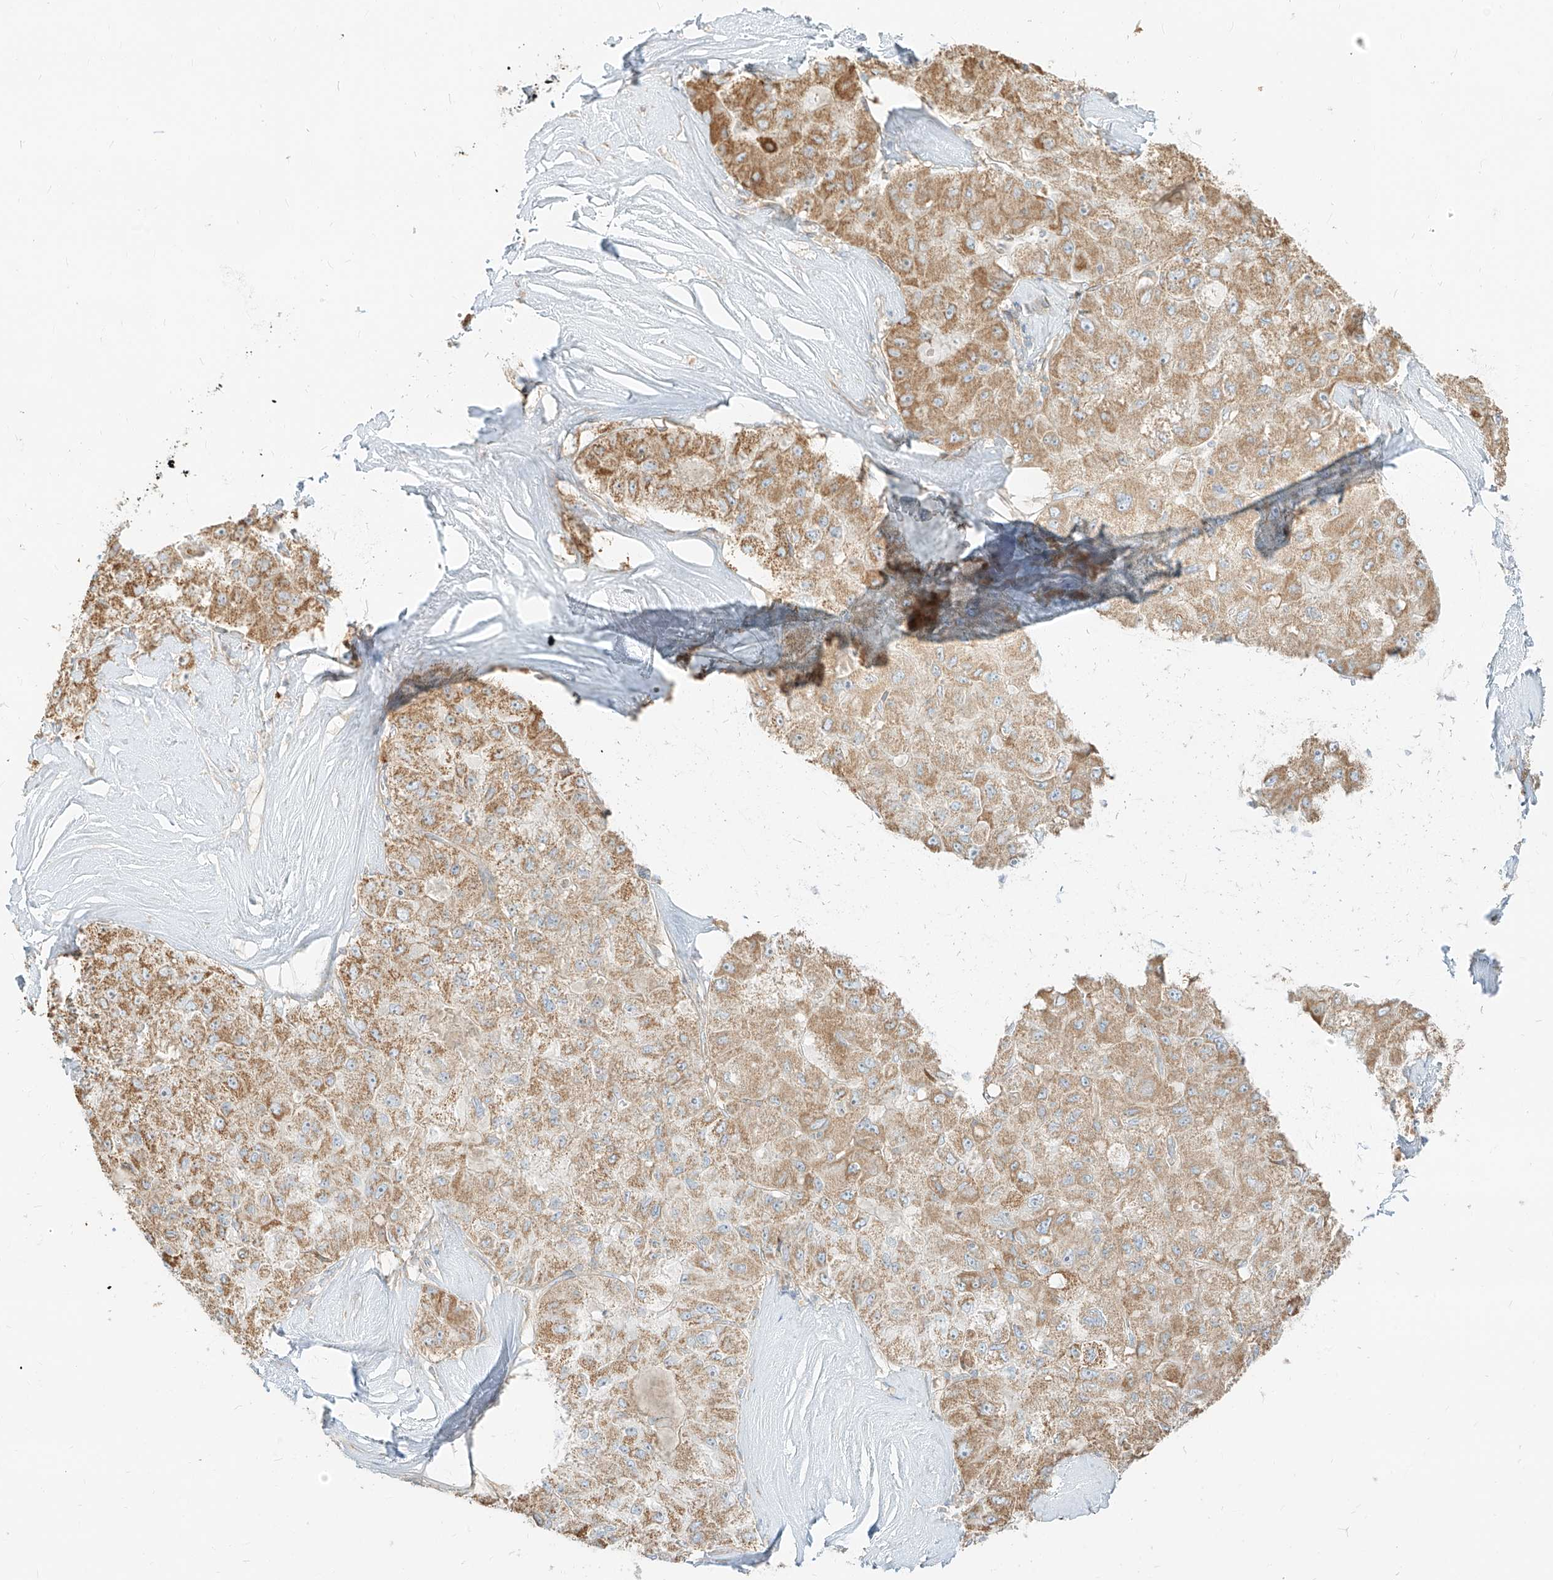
{"staining": {"intensity": "moderate", "quantity": ">75%", "location": "cytoplasmic/membranous"}, "tissue": "liver cancer", "cell_type": "Tumor cells", "image_type": "cancer", "snomed": [{"axis": "morphology", "description": "Carcinoma, Hepatocellular, NOS"}, {"axis": "topography", "description": "Liver"}], "caption": "This is a photomicrograph of immunohistochemistry staining of hepatocellular carcinoma (liver), which shows moderate staining in the cytoplasmic/membranous of tumor cells.", "gene": "ZIM3", "patient": {"sex": "male", "age": 80}}